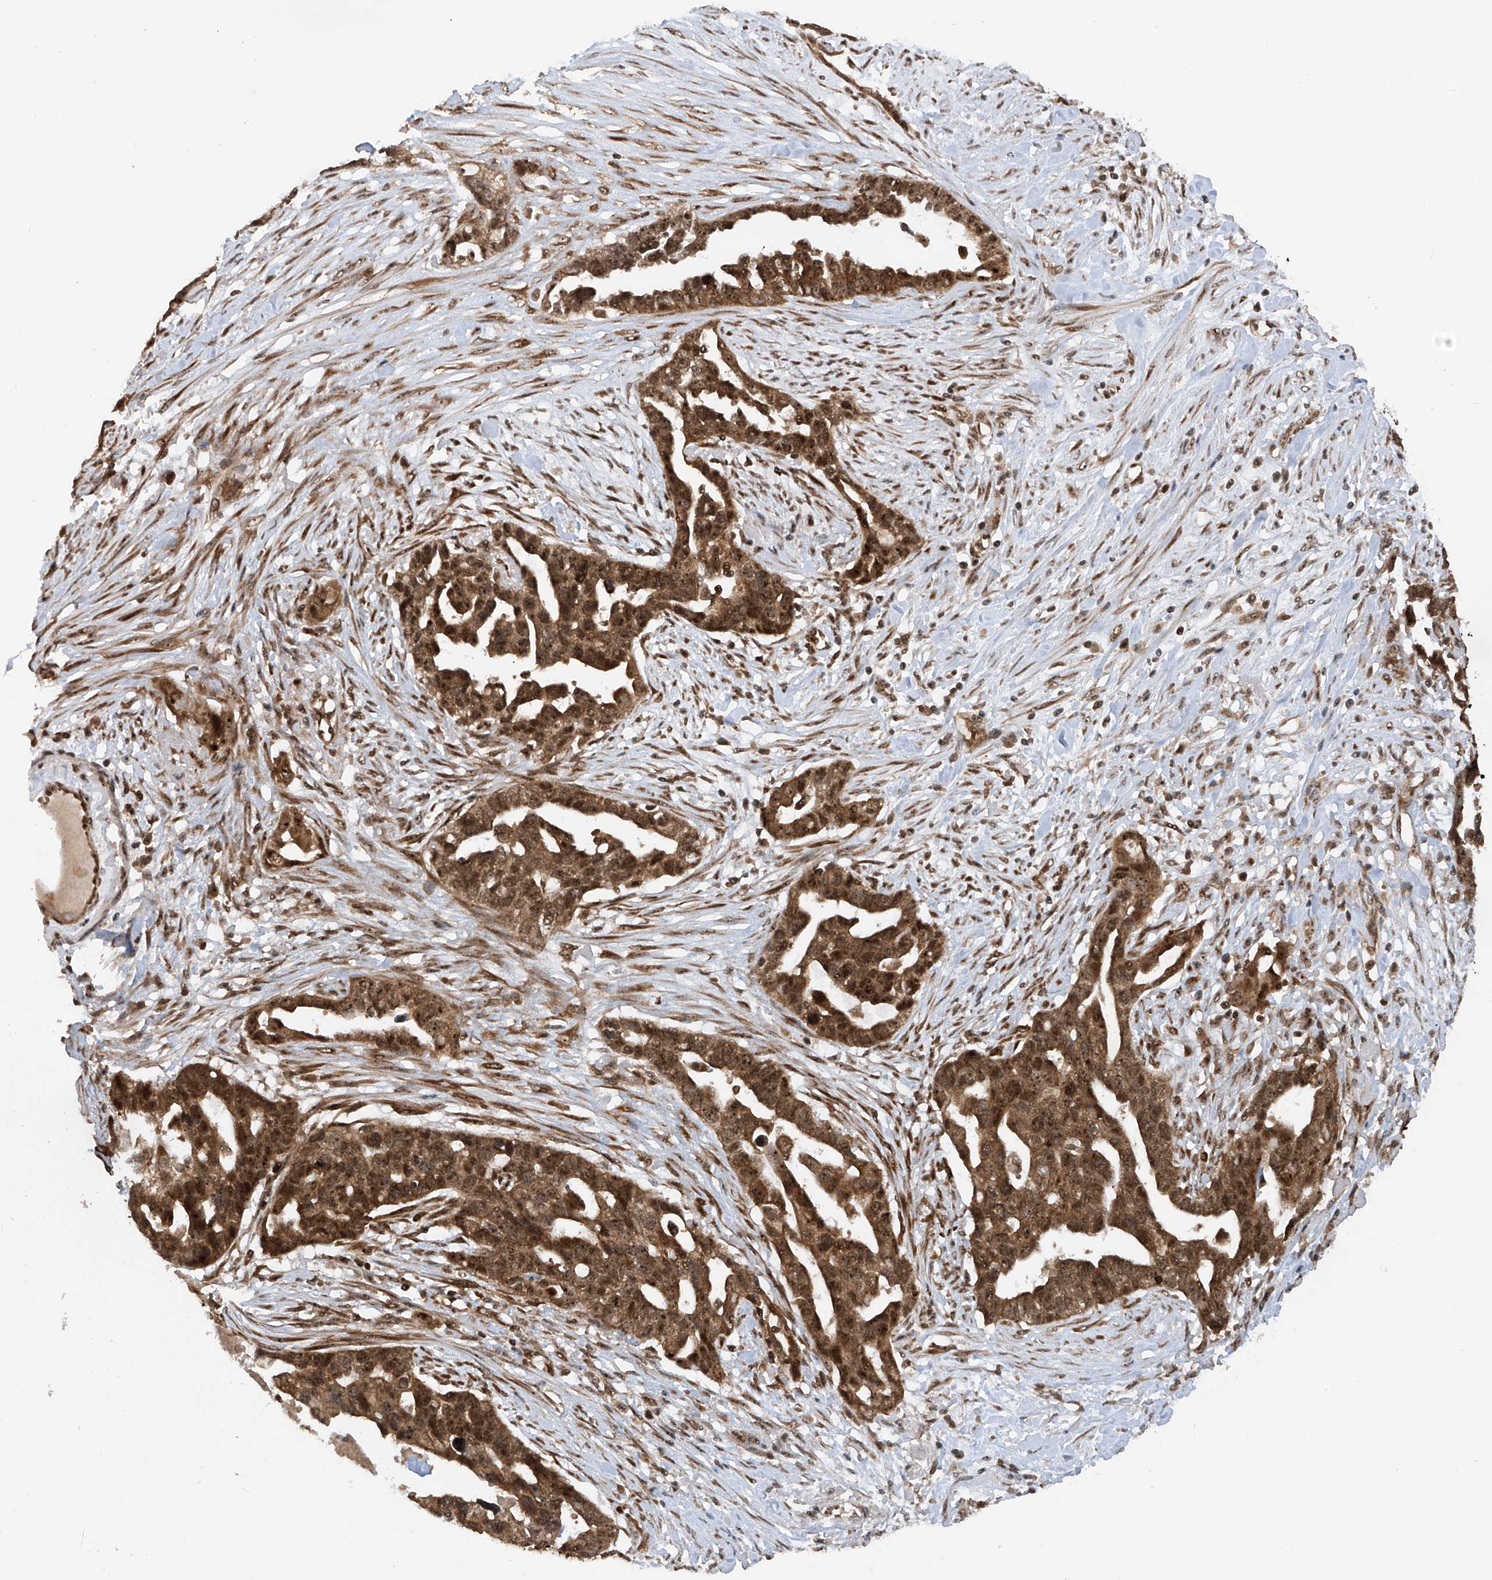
{"staining": {"intensity": "moderate", "quantity": ">75%", "location": "cytoplasmic/membranous,nuclear"}, "tissue": "ovarian cancer", "cell_type": "Tumor cells", "image_type": "cancer", "snomed": [{"axis": "morphology", "description": "Cystadenocarcinoma, serous, NOS"}, {"axis": "topography", "description": "Ovary"}], "caption": "Ovarian serous cystadenocarcinoma stained for a protein (brown) exhibits moderate cytoplasmic/membranous and nuclear positive staining in about >75% of tumor cells.", "gene": "C1orf131", "patient": {"sex": "female", "age": 54}}